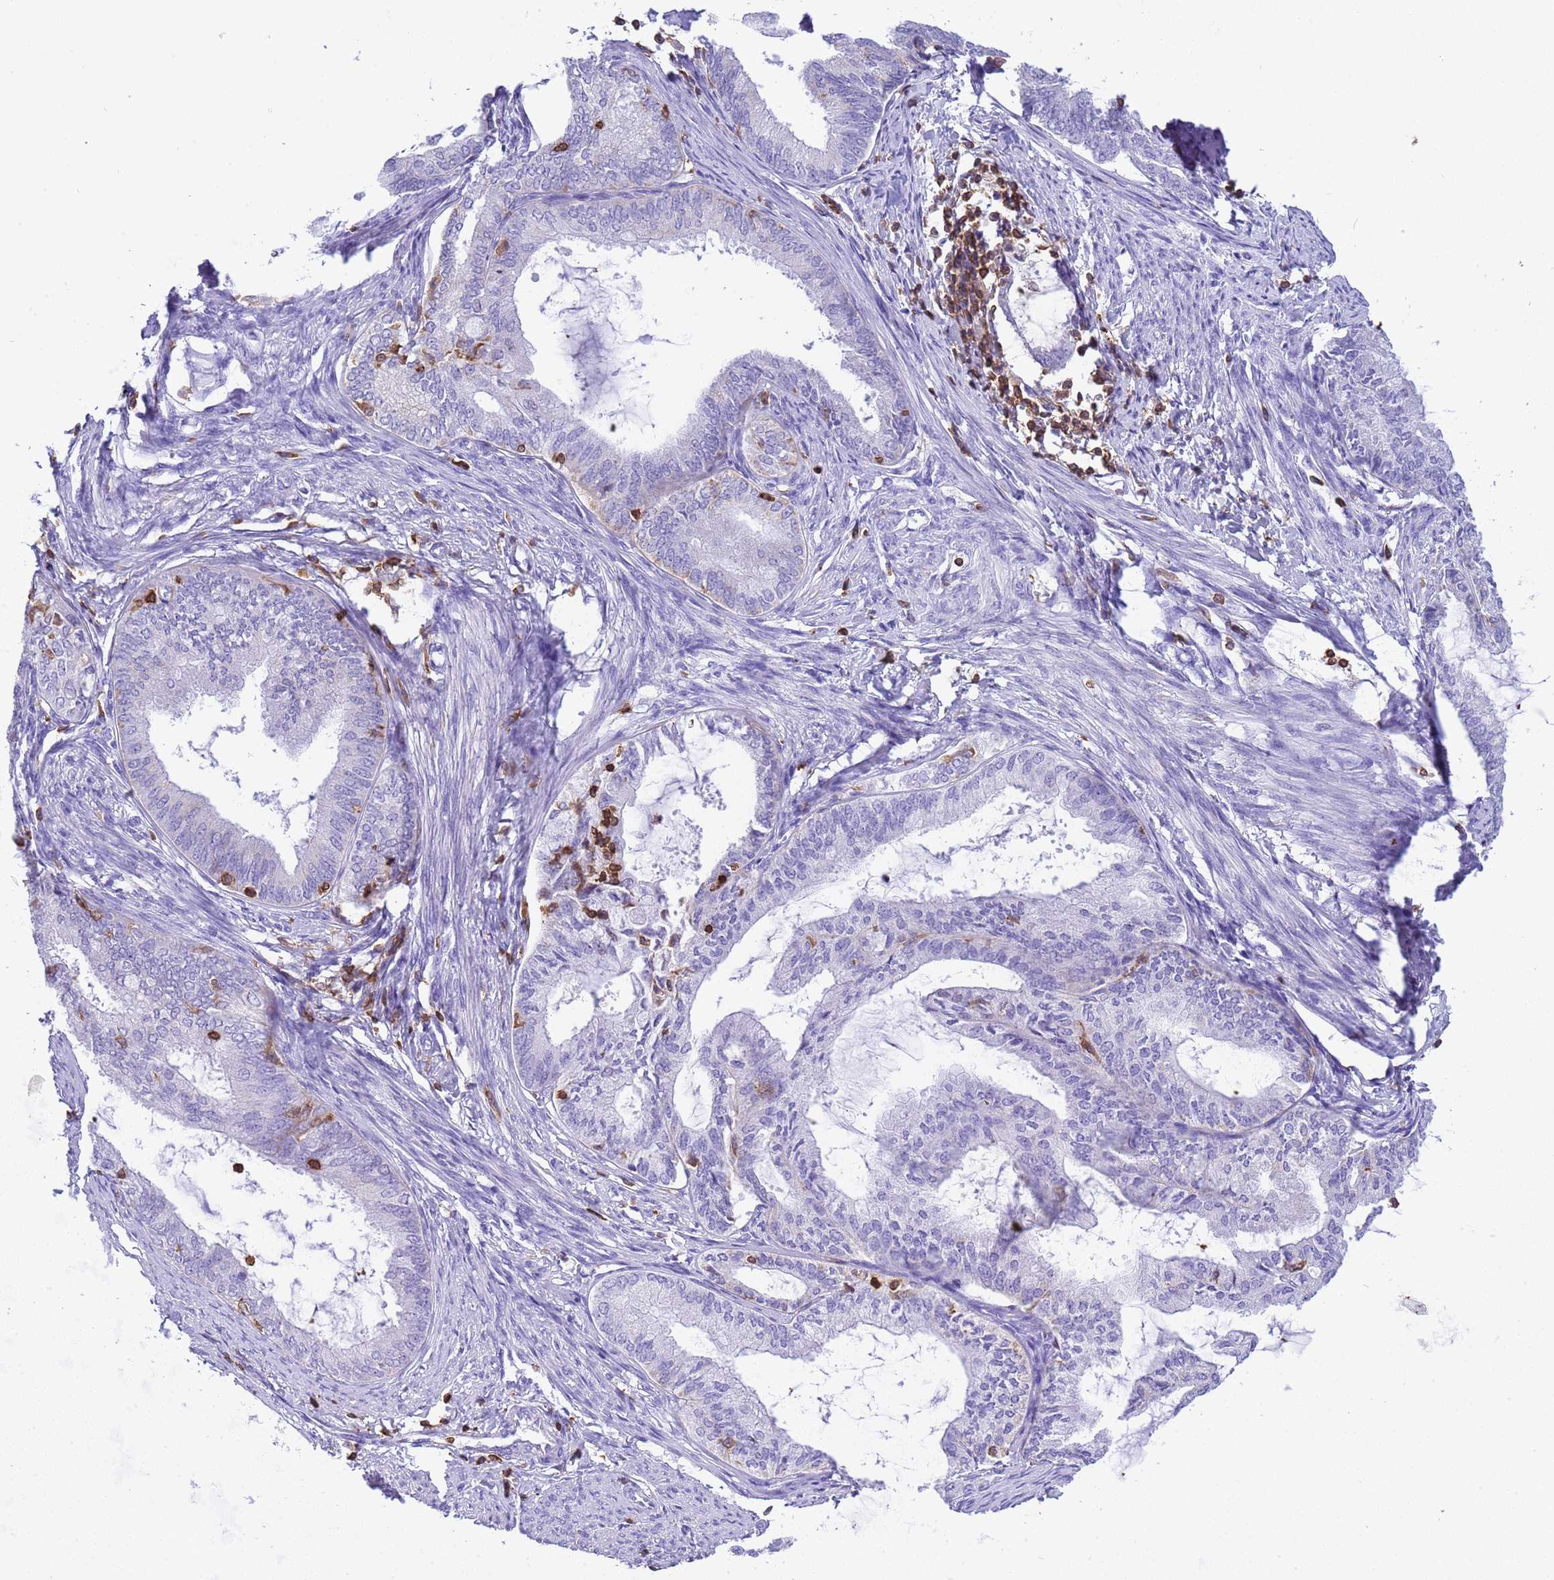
{"staining": {"intensity": "negative", "quantity": "none", "location": "none"}, "tissue": "endometrial cancer", "cell_type": "Tumor cells", "image_type": "cancer", "snomed": [{"axis": "morphology", "description": "Adenocarcinoma, NOS"}, {"axis": "topography", "description": "Endometrium"}], "caption": "Immunohistochemical staining of endometrial cancer shows no significant staining in tumor cells.", "gene": "IRF5", "patient": {"sex": "female", "age": 86}}